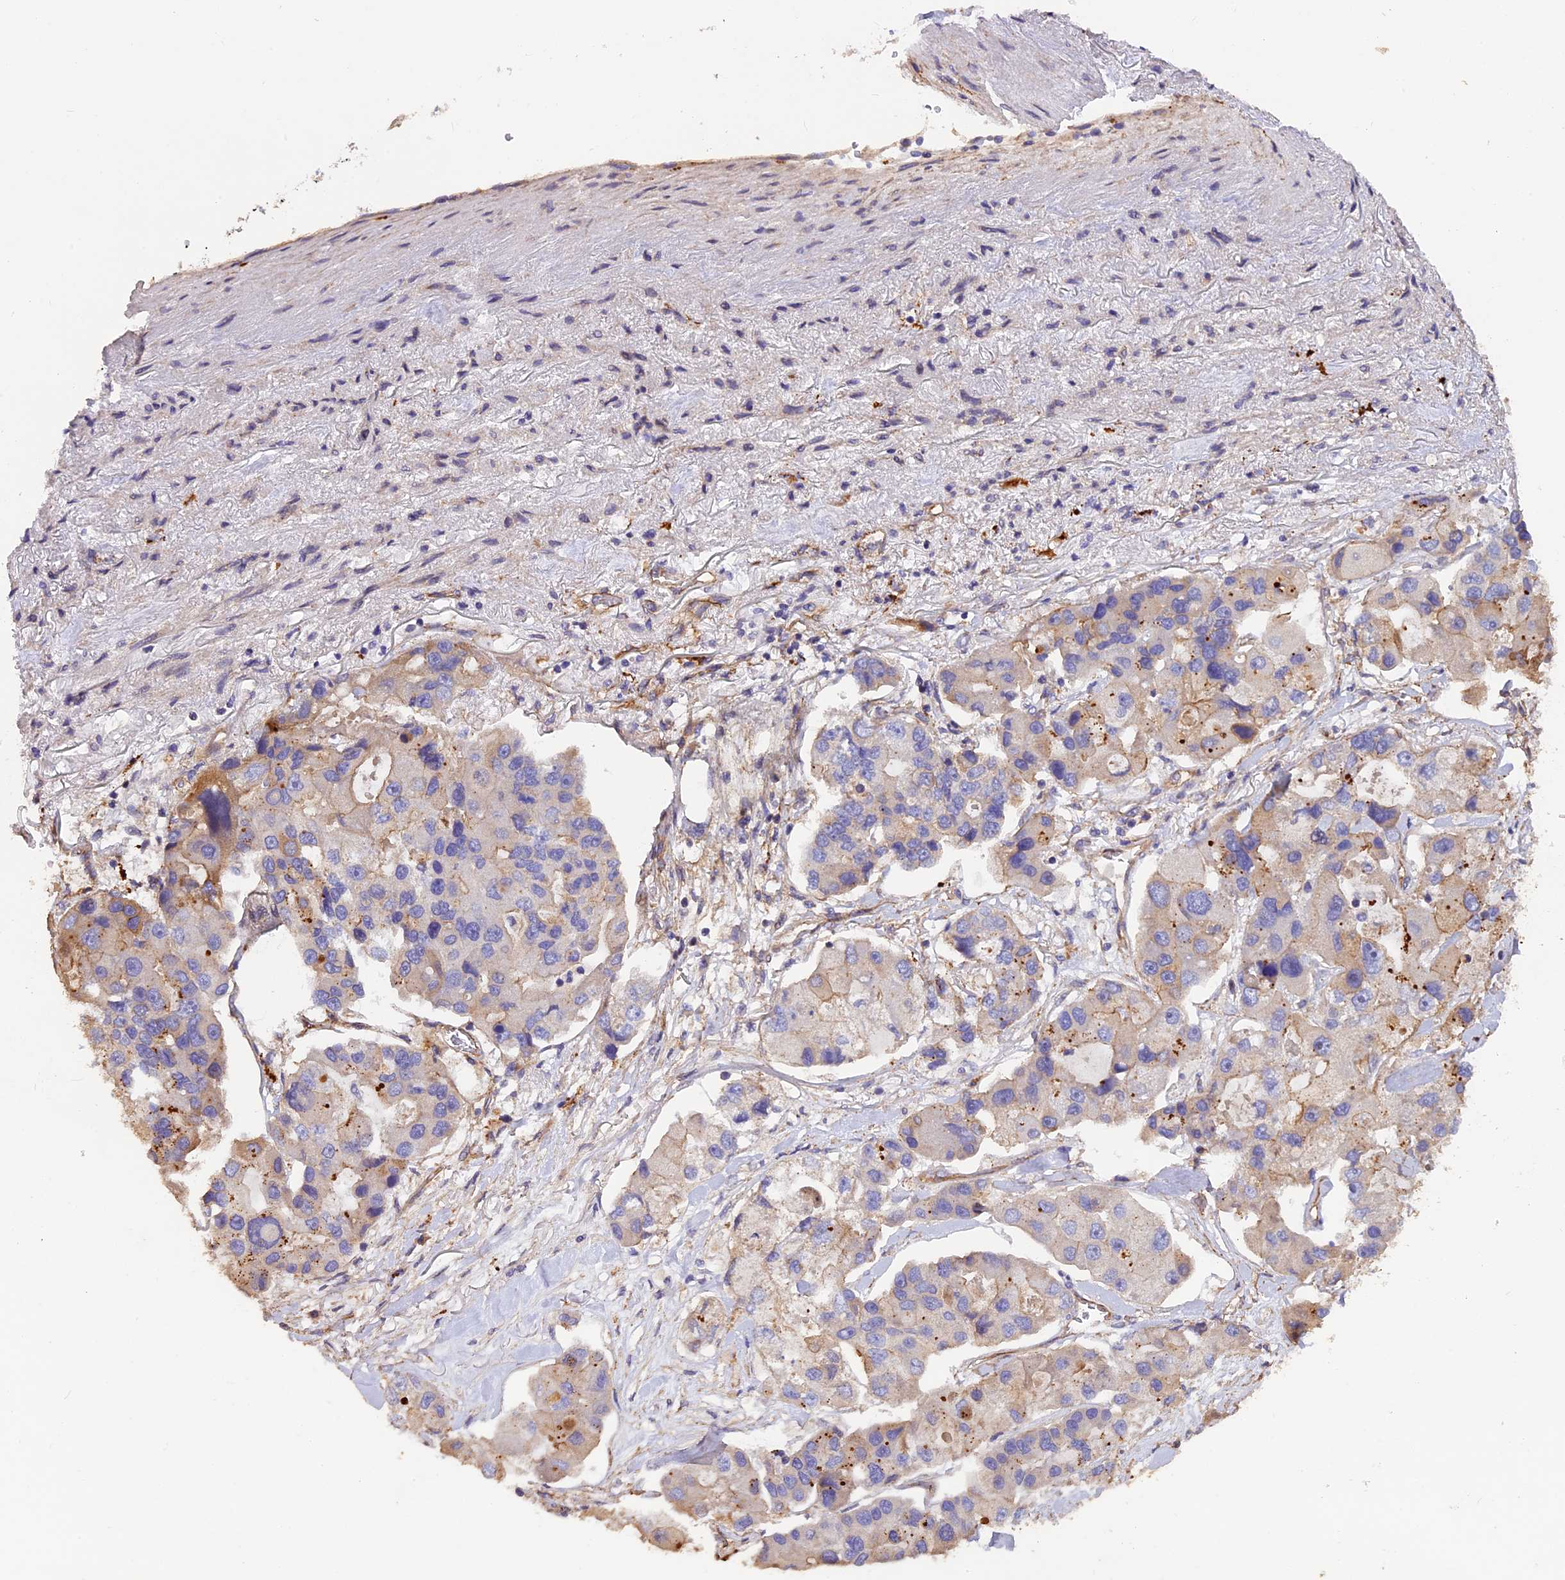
{"staining": {"intensity": "weak", "quantity": "<25%", "location": "cytoplasmic/membranous"}, "tissue": "lung cancer", "cell_type": "Tumor cells", "image_type": "cancer", "snomed": [{"axis": "morphology", "description": "Adenocarcinoma, NOS"}, {"axis": "topography", "description": "Lung"}], "caption": "Immunohistochemistry (IHC) photomicrograph of human lung adenocarcinoma stained for a protein (brown), which exhibits no staining in tumor cells.", "gene": "ERMARD", "patient": {"sex": "female", "age": 54}}